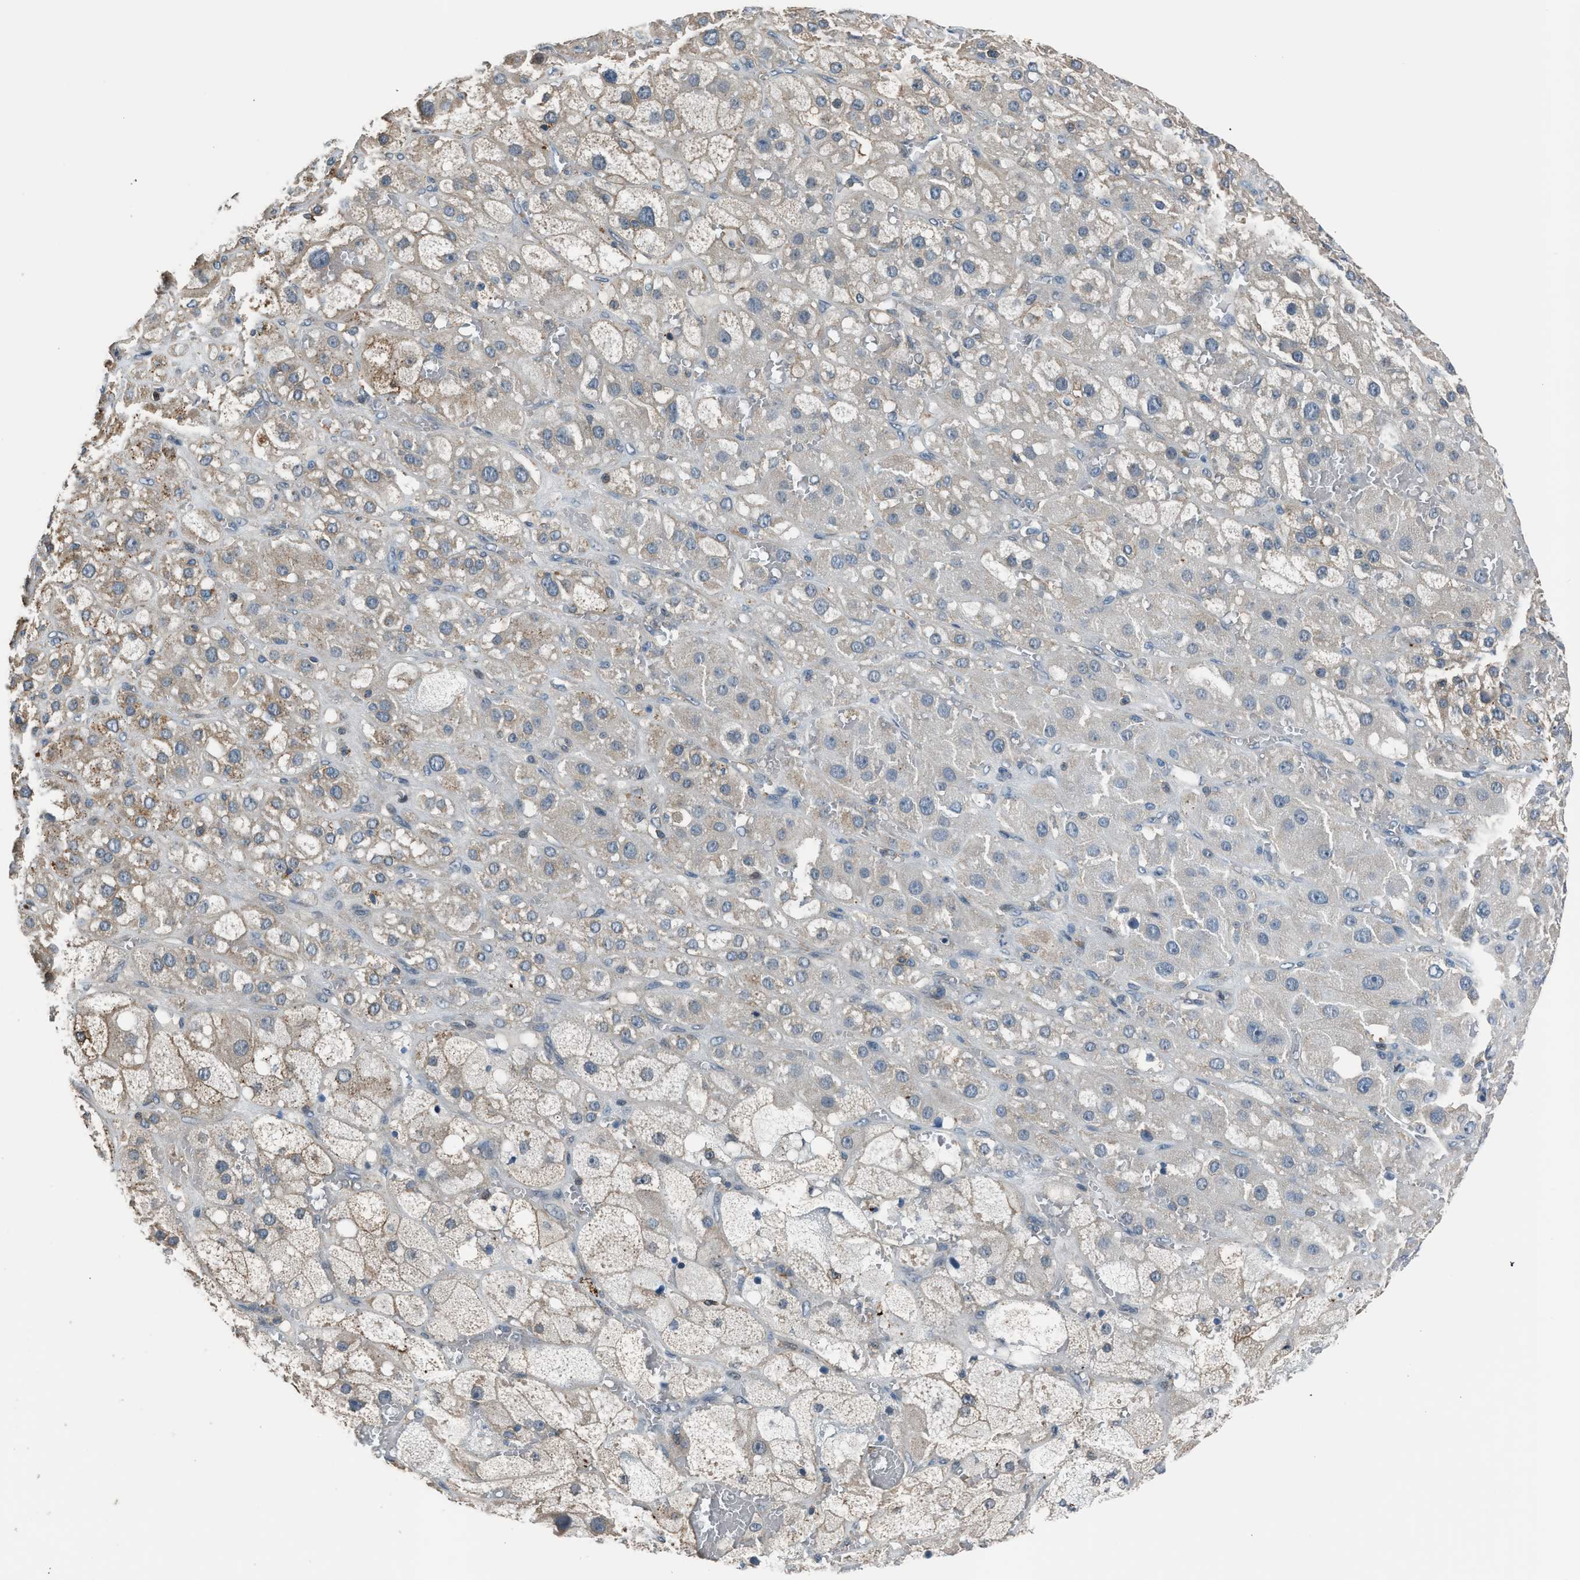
{"staining": {"intensity": "moderate", "quantity": "<25%", "location": "cytoplasmic/membranous"}, "tissue": "adrenal gland", "cell_type": "Glandular cells", "image_type": "normal", "snomed": [{"axis": "morphology", "description": "Normal tissue, NOS"}, {"axis": "topography", "description": "Adrenal gland"}], "caption": "Protein analysis of benign adrenal gland reveals moderate cytoplasmic/membranous positivity in approximately <25% of glandular cells.", "gene": "LMLN", "patient": {"sex": "female", "age": 47}}